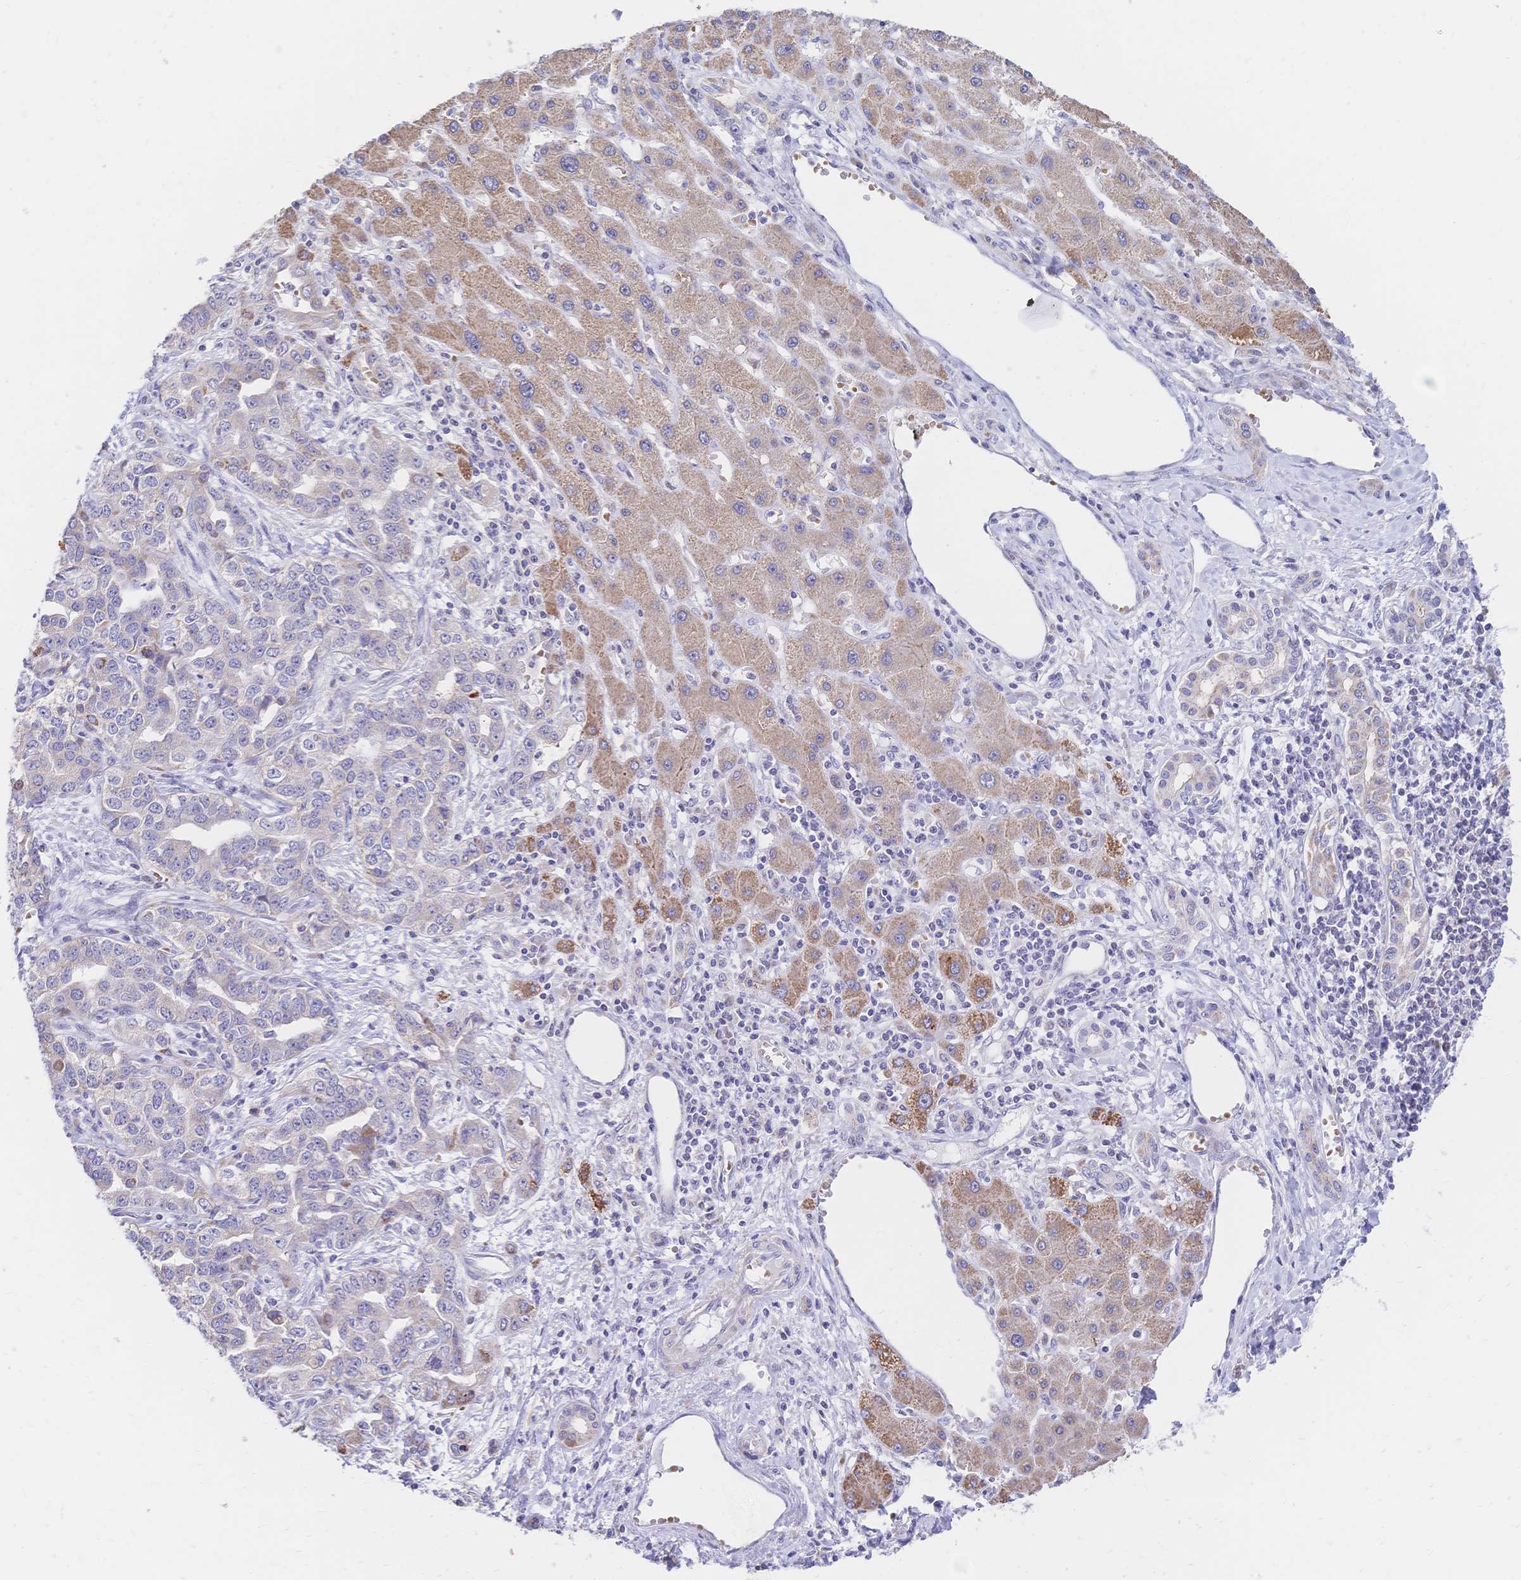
{"staining": {"intensity": "negative", "quantity": "none", "location": "none"}, "tissue": "liver cancer", "cell_type": "Tumor cells", "image_type": "cancer", "snomed": [{"axis": "morphology", "description": "Cholangiocarcinoma"}, {"axis": "topography", "description": "Liver"}], "caption": "Protein analysis of liver cancer demonstrates no significant positivity in tumor cells.", "gene": "CLEC18B", "patient": {"sex": "male", "age": 59}}